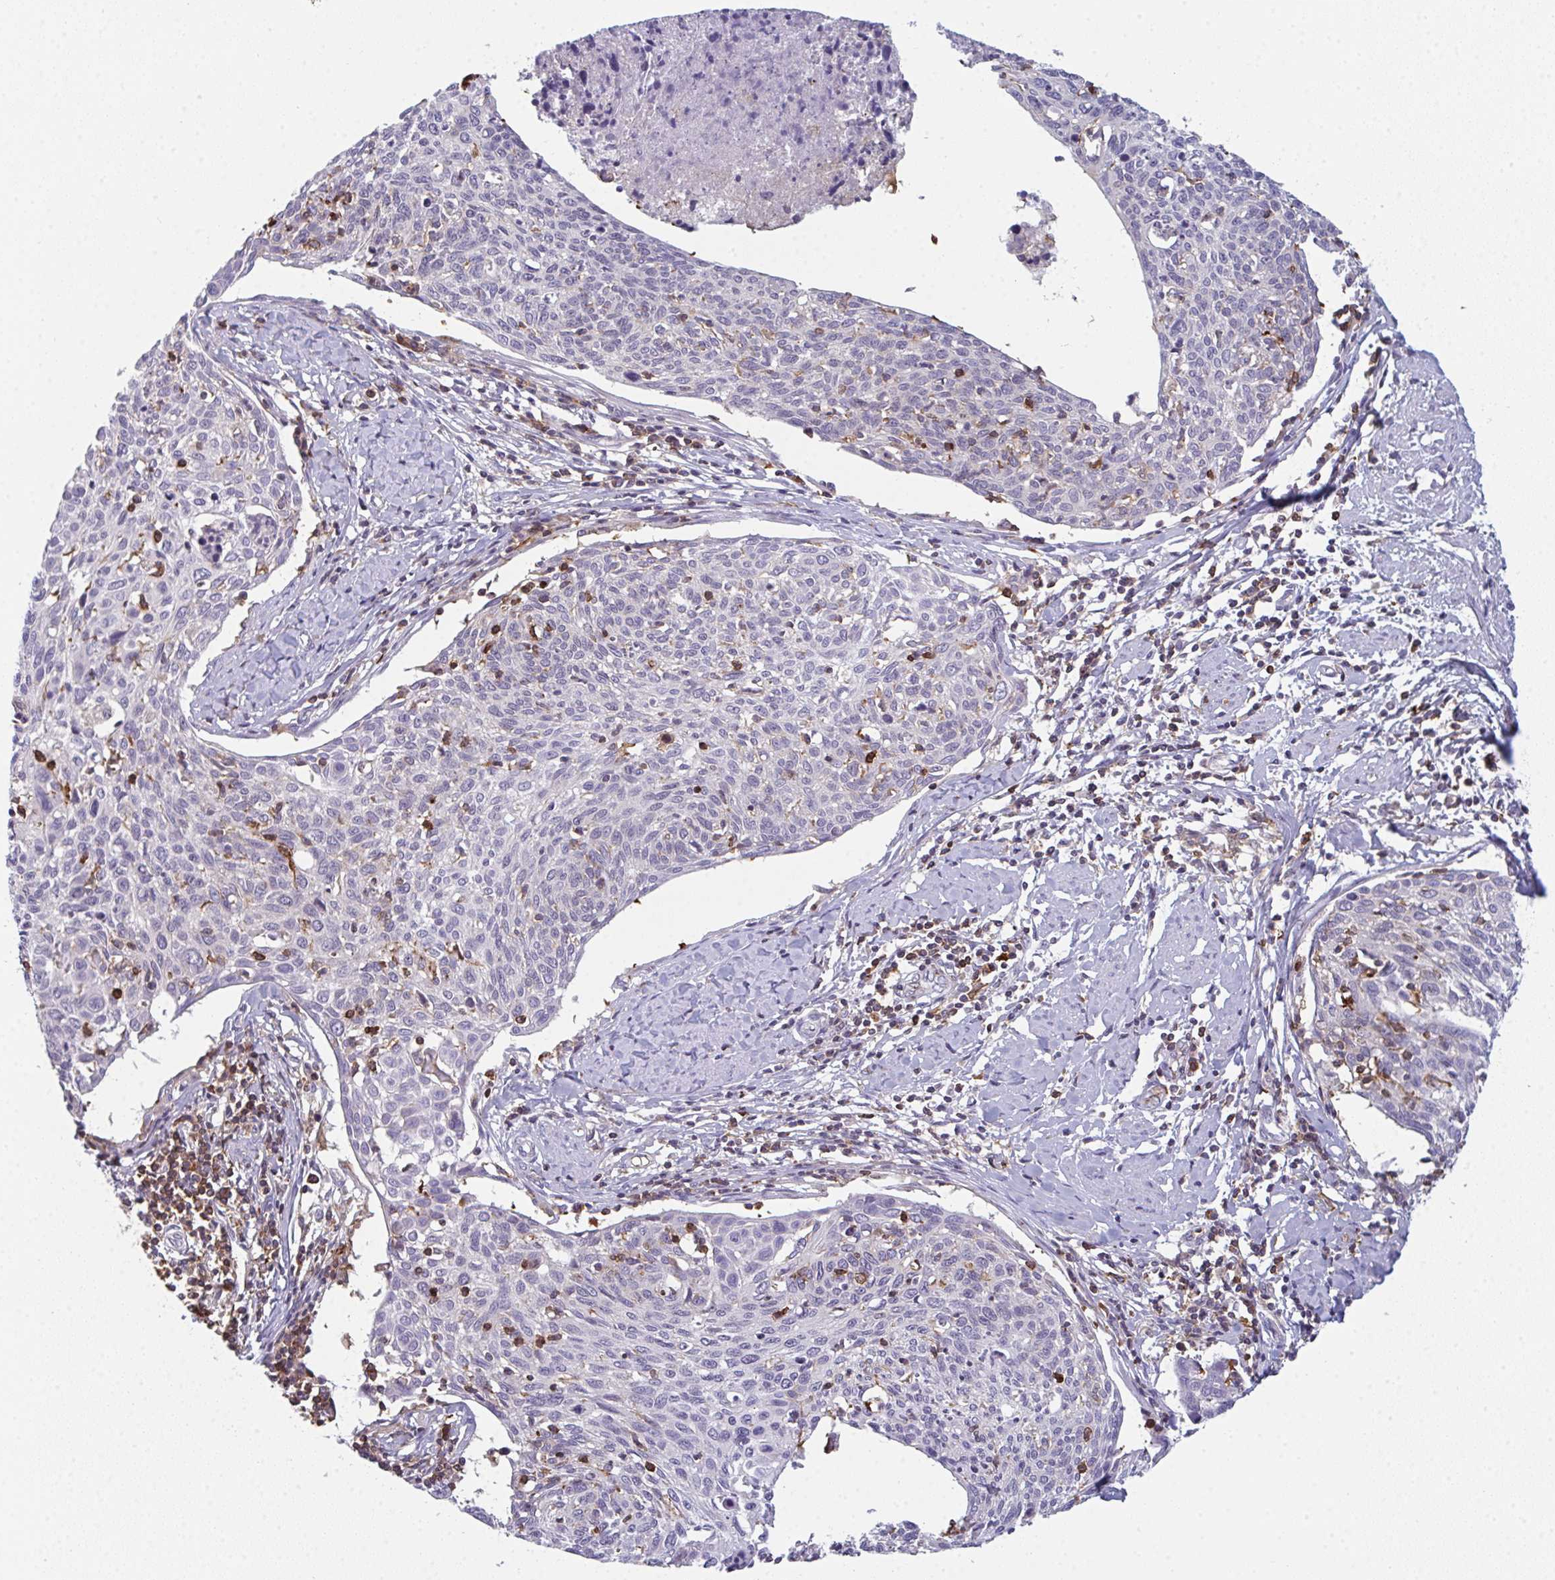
{"staining": {"intensity": "negative", "quantity": "none", "location": "none"}, "tissue": "cervical cancer", "cell_type": "Tumor cells", "image_type": "cancer", "snomed": [{"axis": "morphology", "description": "Squamous cell carcinoma, NOS"}, {"axis": "topography", "description": "Cervix"}], "caption": "This photomicrograph is of cervical cancer stained with immunohistochemistry to label a protein in brown with the nuclei are counter-stained blue. There is no expression in tumor cells. (Immunohistochemistry (ihc), brightfield microscopy, high magnification).", "gene": "CD80", "patient": {"sex": "female", "age": 49}}